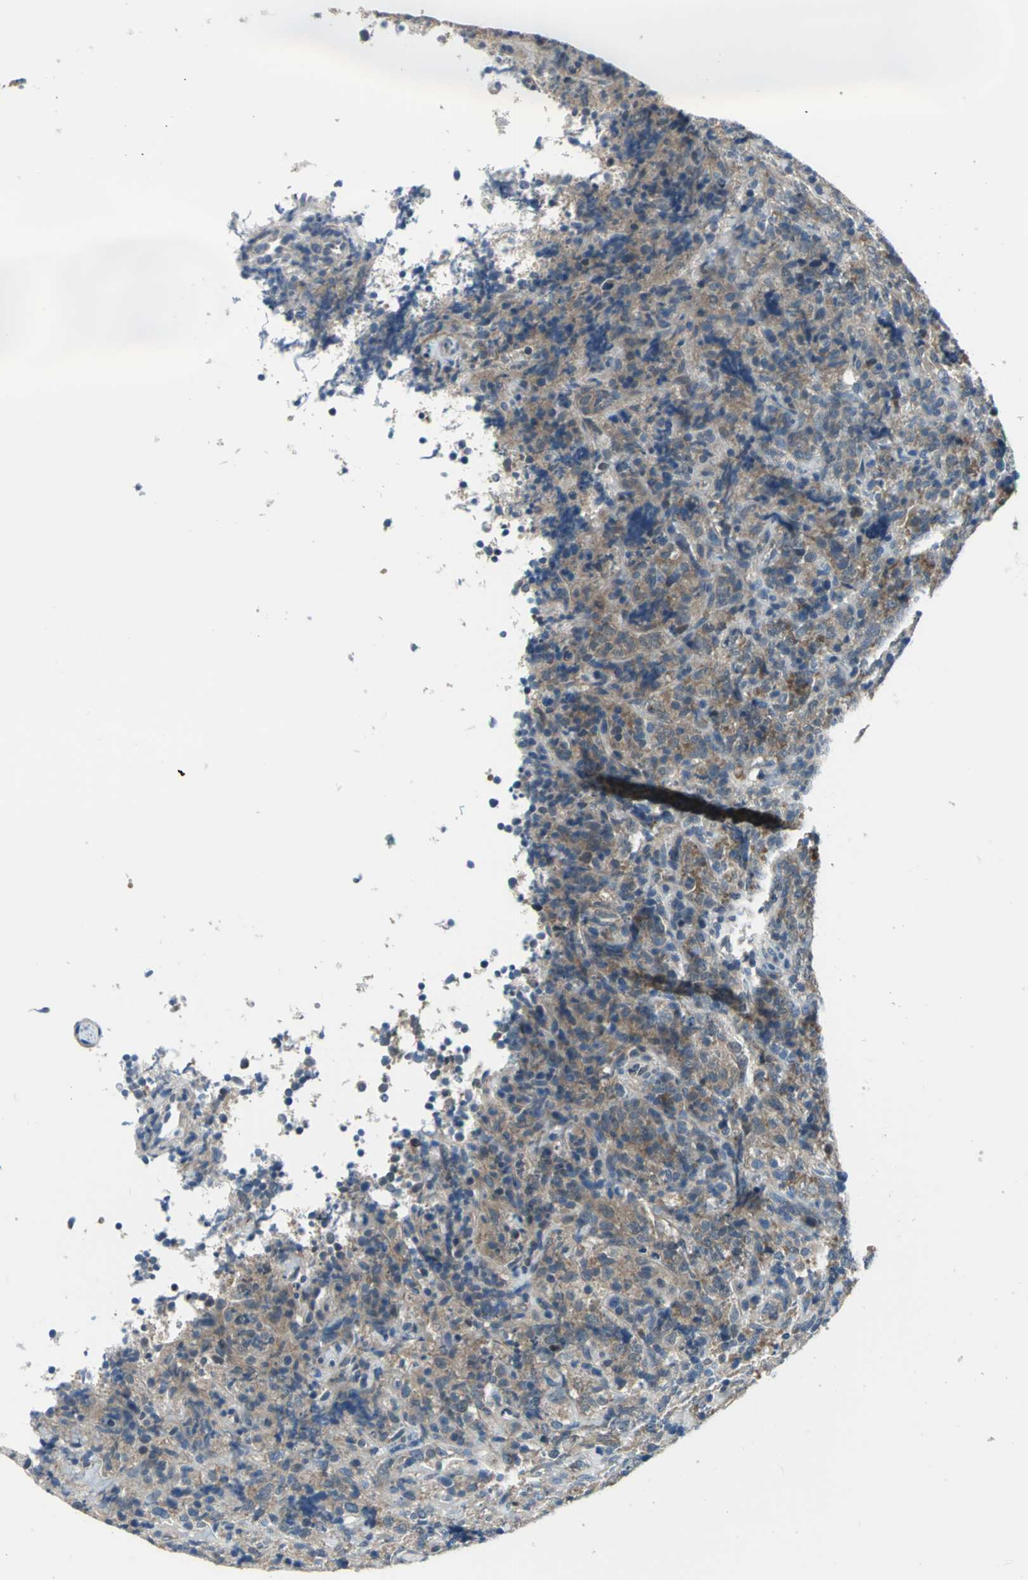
{"staining": {"intensity": "weak", "quantity": ">75%", "location": "cytoplasmic/membranous"}, "tissue": "lymphoma", "cell_type": "Tumor cells", "image_type": "cancer", "snomed": [{"axis": "morphology", "description": "Malignant lymphoma, non-Hodgkin's type, High grade"}, {"axis": "topography", "description": "Tonsil"}], "caption": "Tumor cells reveal low levels of weak cytoplasmic/membranous expression in about >75% of cells in malignant lymphoma, non-Hodgkin's type (high-grade).", "gene": "ZNF415", "patient": {"sex": "female", "age": 36}}